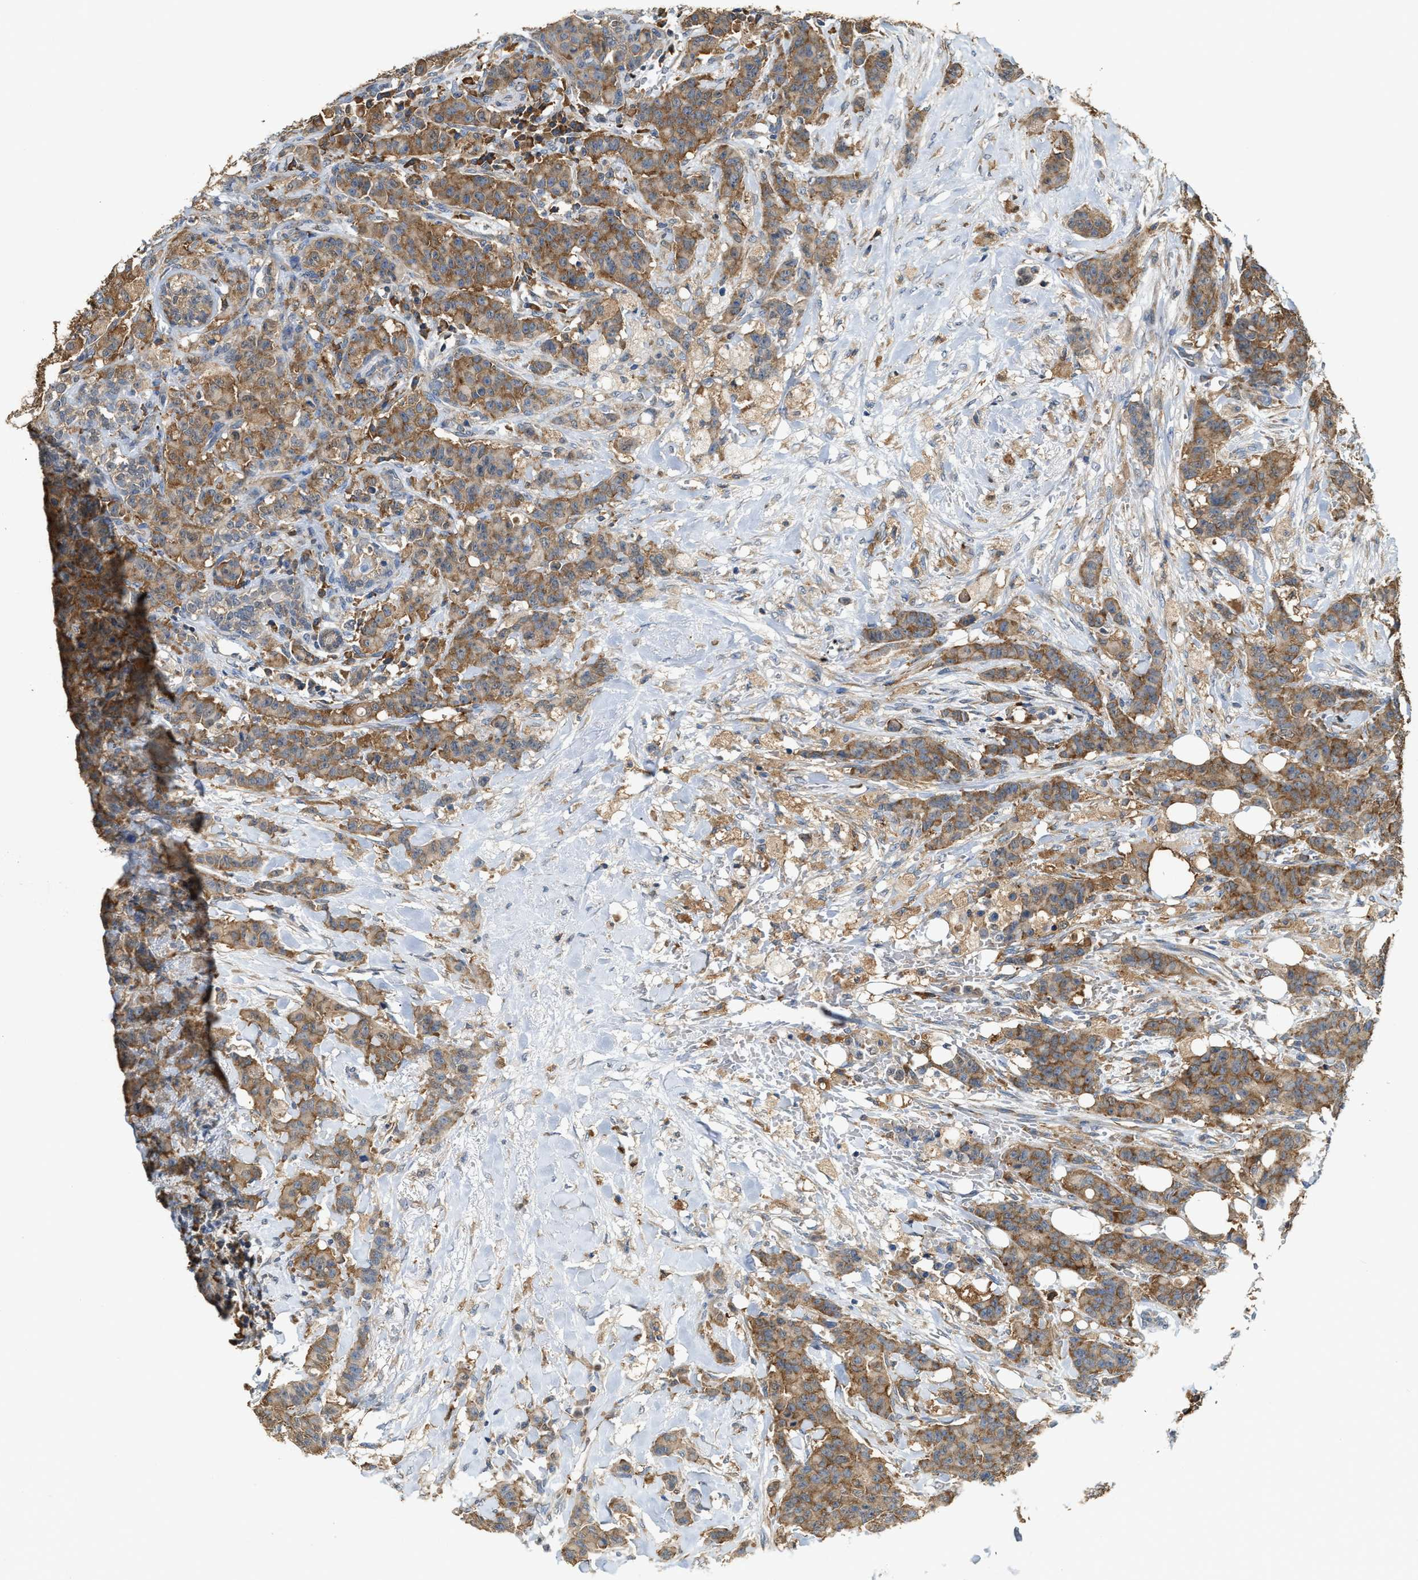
{"staining": {"intensity": "moderate", "quantity": ">75%", "location": "cytoplasmic/membranous"}, "tissue": "breast cancer", "cell_type": "Tumor cells", "image_type": "cancer", "snomed": [{"axis": "morphology", "description": "Normal tissue, NOS"}, {"axis": "morphology", "description": "Duct carcinoma"}, {"axis": "topography", "description": "Breast"}], "caption": "There is medium levels of moderate cytoplasmic/membranous positivity in tumor cells of breast cancer (infiltrating ductal carcinoma), as demonstrated by immunohistochemical staining (brown color).", "gene": "GCN1", "patient": {"sex": "female", "age": 40}}